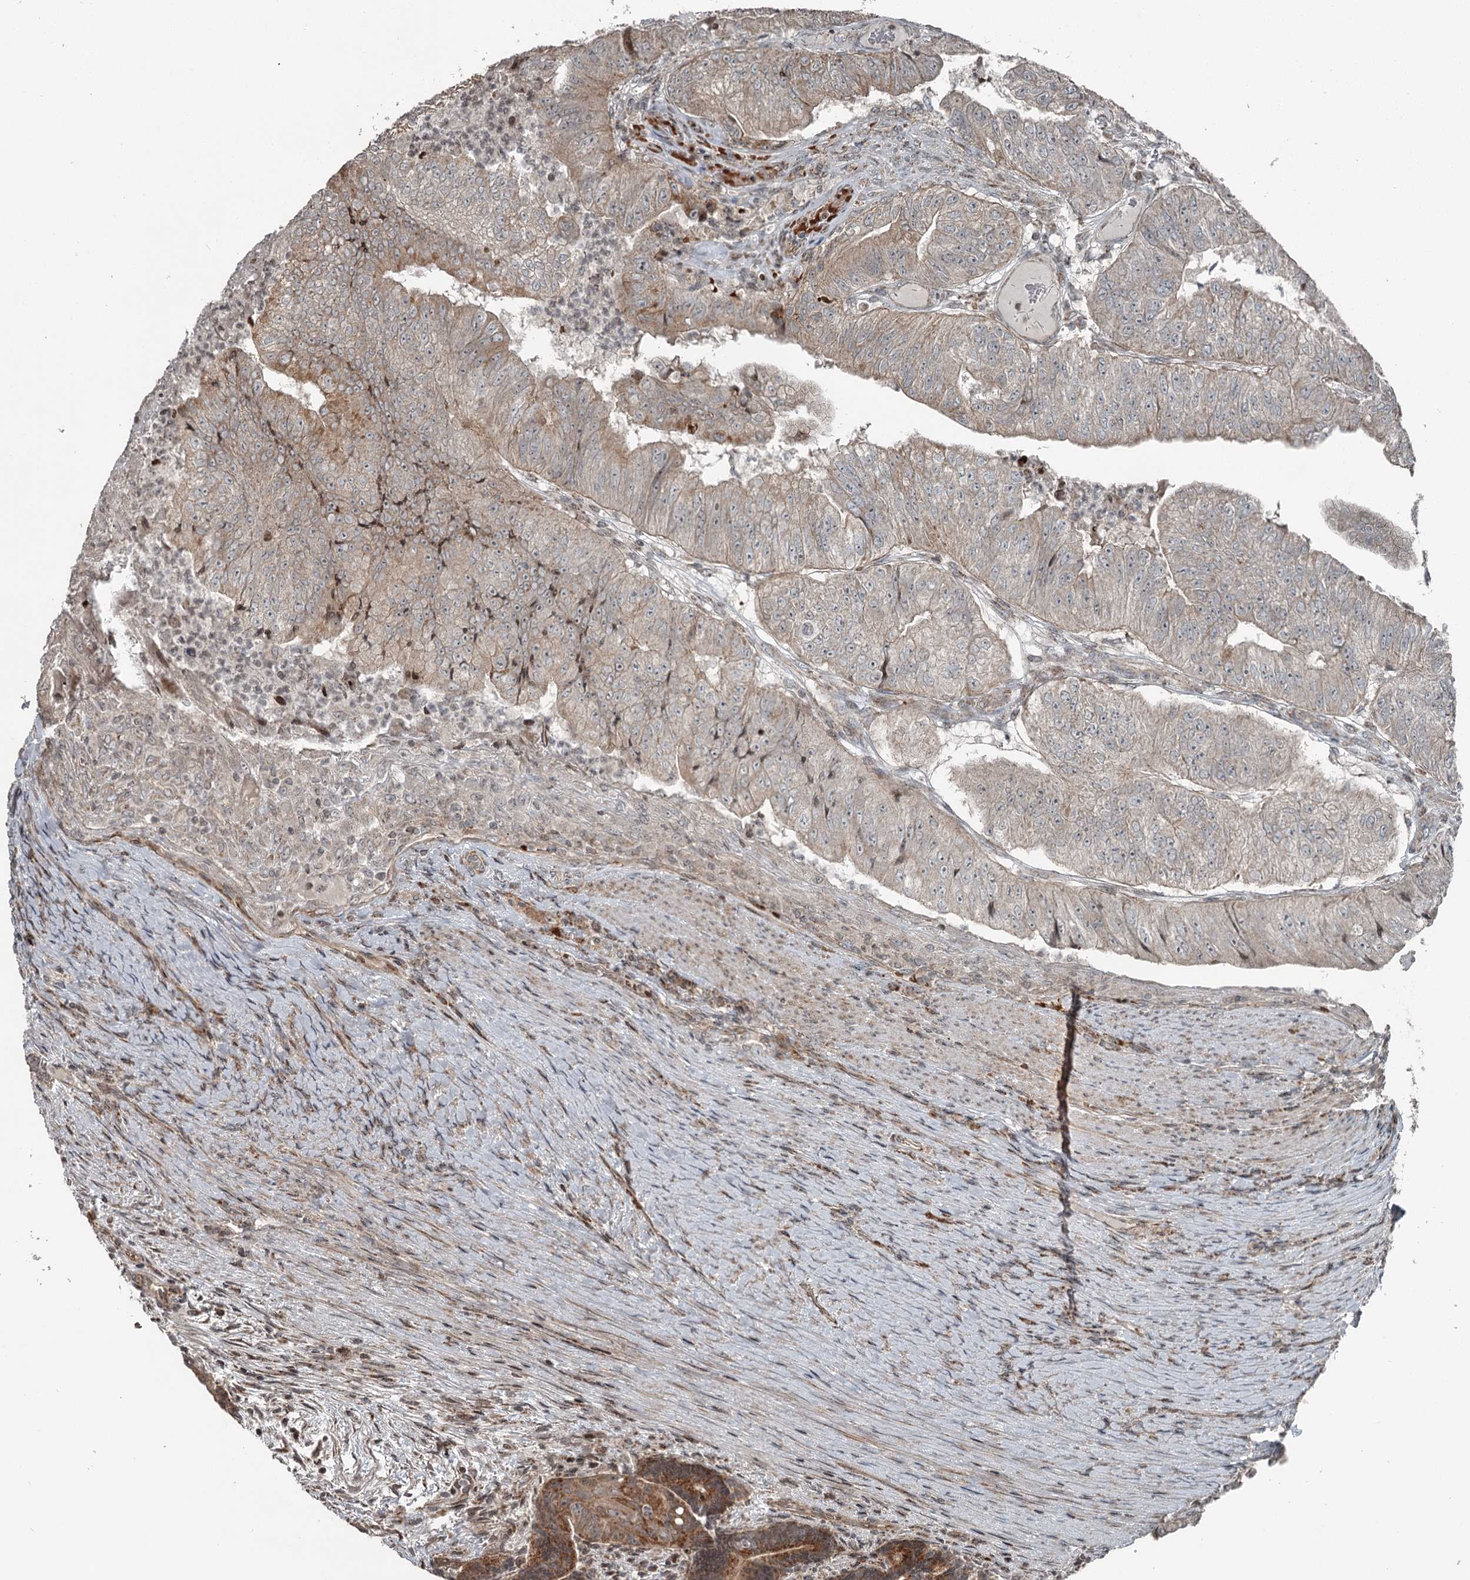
{"staining": {"intensity": "weak", "quantity": "<25%", "location": "cytoplasmic/membranous"}, "tissue": "colorectal cancer", "cell_type": "Tumor cells", "image_type": "cancer", "snomed": [{"axis": "morphology", "description": "Adenocarcinoma, NOS"}, {"axis": "topography", "description": "Colon"}], "caption": "Immunohistochemistry (IHC) micrograph of colorectal adenocarcinoma stained for a protein (brown), which demonstrates no expression in tumor cells.", "gene": "RASSF8", "patient": {"sex": "female", "age": 67}}